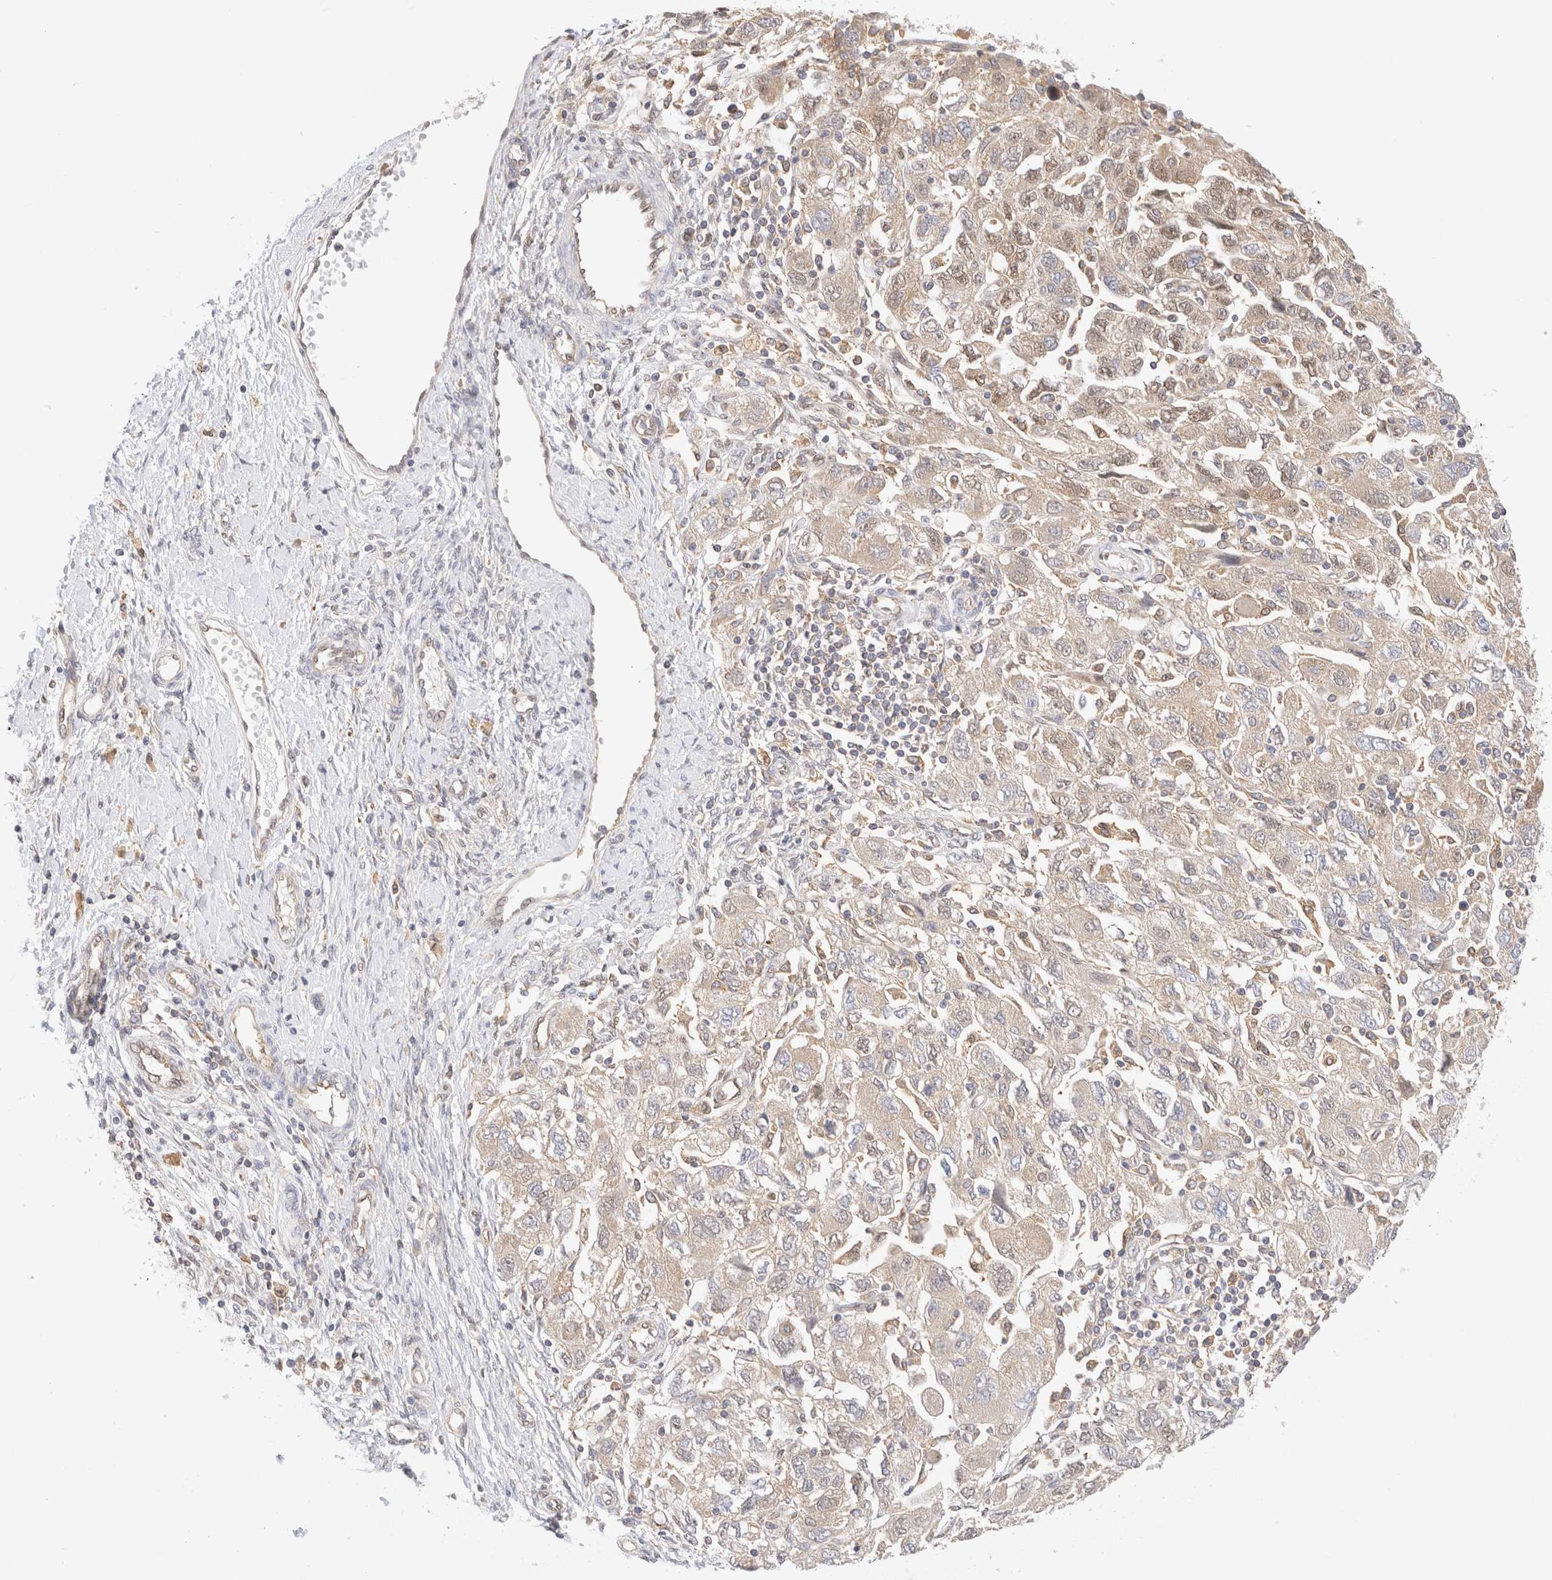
{"staining": {"intensity": "weak", "quantity": "25%-75%", "location": "cytoplasmic/membranous"}, "tissue": "ovarian cancer", "cell_type": "Tumor cells", "image_type": "cancer", "snomed": [{"axis": "morphology", "description": "Carcinoma, NOS"}, {"axis": "morphology", "description": "Cystadenocarcinoma, serous, NOS"}, {"axis": "topography", "description": "Ovary"}], "caption": "Protein expression analysis of ovarian serous cystadenocarcinoma displays weak cytoplasmic/membranous staining in about 25%-75% of tumor cells.", "gene": "RABEP1", "patient": {"sex": "female", "age": 69}}